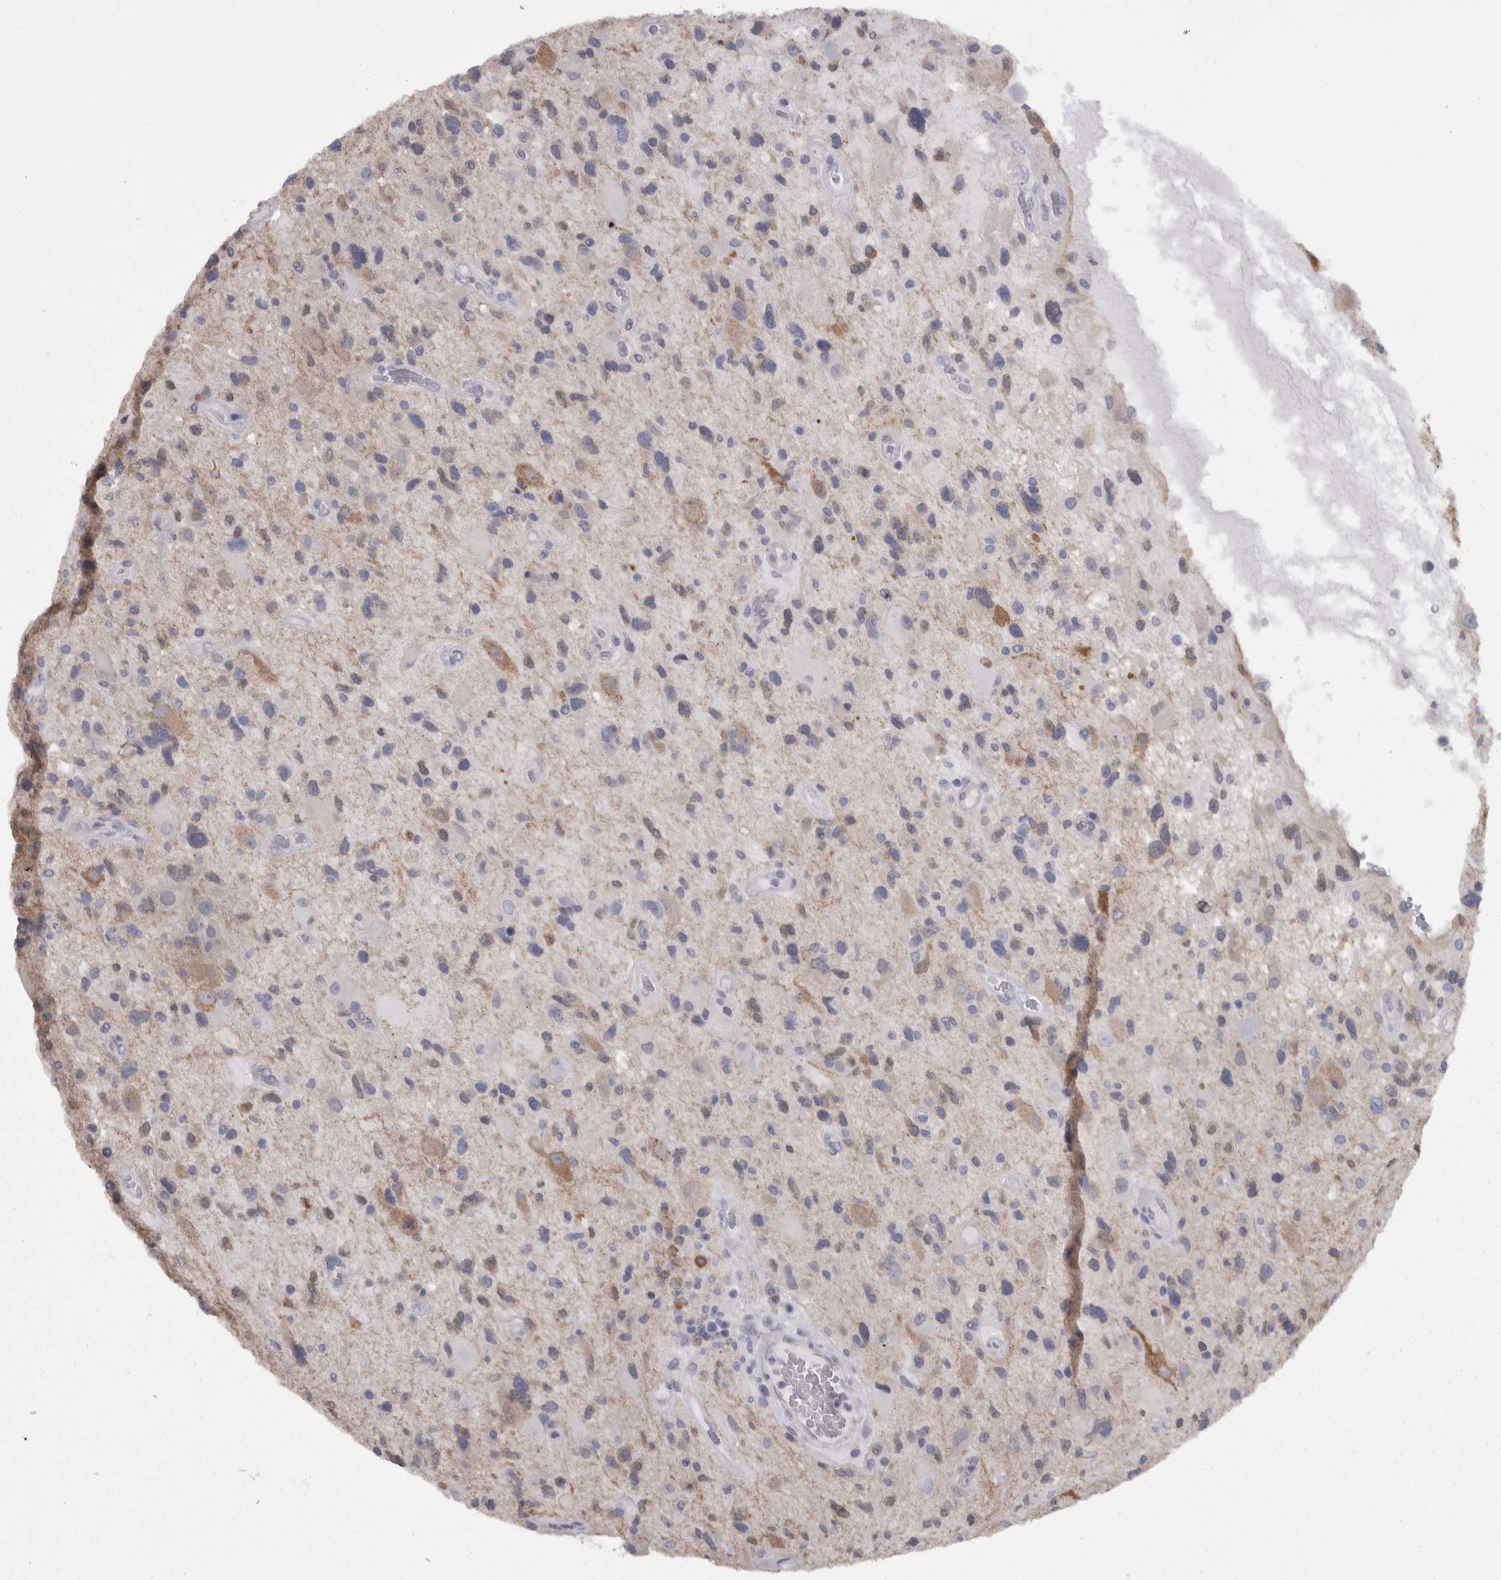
{"staining": {"intensity": "weak", "quantity": "<25%", "location": "cytoplasmic/membranous"}, "tissue": "glioma", "cell_type": "Tumor cells", "image_type": "cancer", "snomed": [{"axis": "morphology", "description": "Glioma, malignant, High grade"}, {"axis": "topography", "description": "Brain"}], "caption": "Tumor cells are negative for brown protein staining in glioma.", "gene": "CAMK2D", "patient": {"sex": "male", "age": 33}}